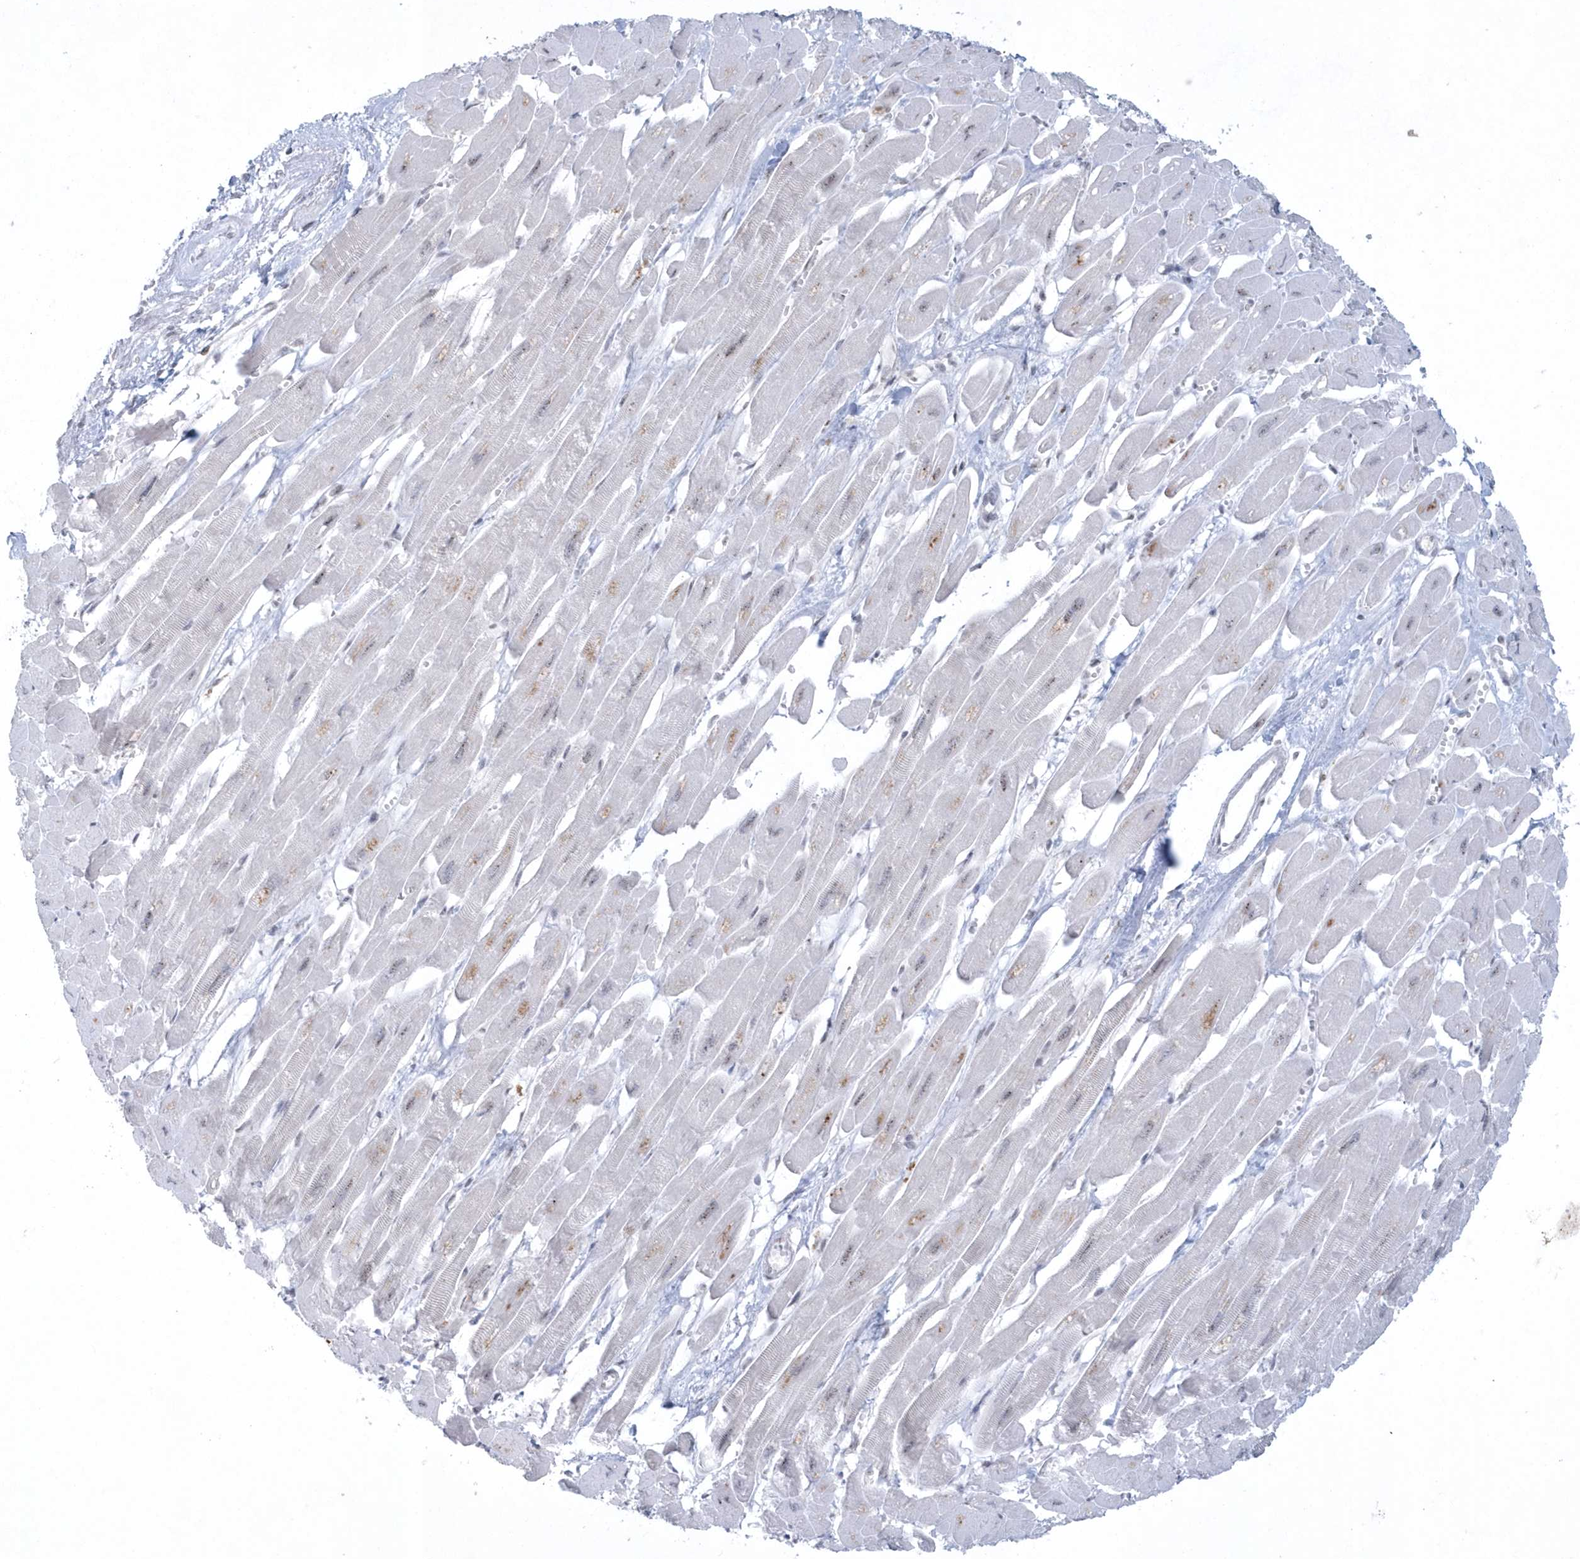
{"staining": {"intensity": "weak", "quantity": "25%-75%", "location": "nuclear"}, "tissue": "heart muscle", "cell_type": "Cardiomyocytes", "image_type": "normal", "snomed": [{"axis": "morphology", "description": "Normal tissue, NOS"}, {"axis": "topography", "description": "Heart"}], "caption": "Immunohistochemistry image of benign heart muscle: human heart muscle stained using IHC demonstrates low levels of weak protein expression localized specifically in the nuclear of cardiomyocytes, appearing as a nuclear brown color.", "gene": "KDM6B", "patient": {"sex": "female", "age": 54}}